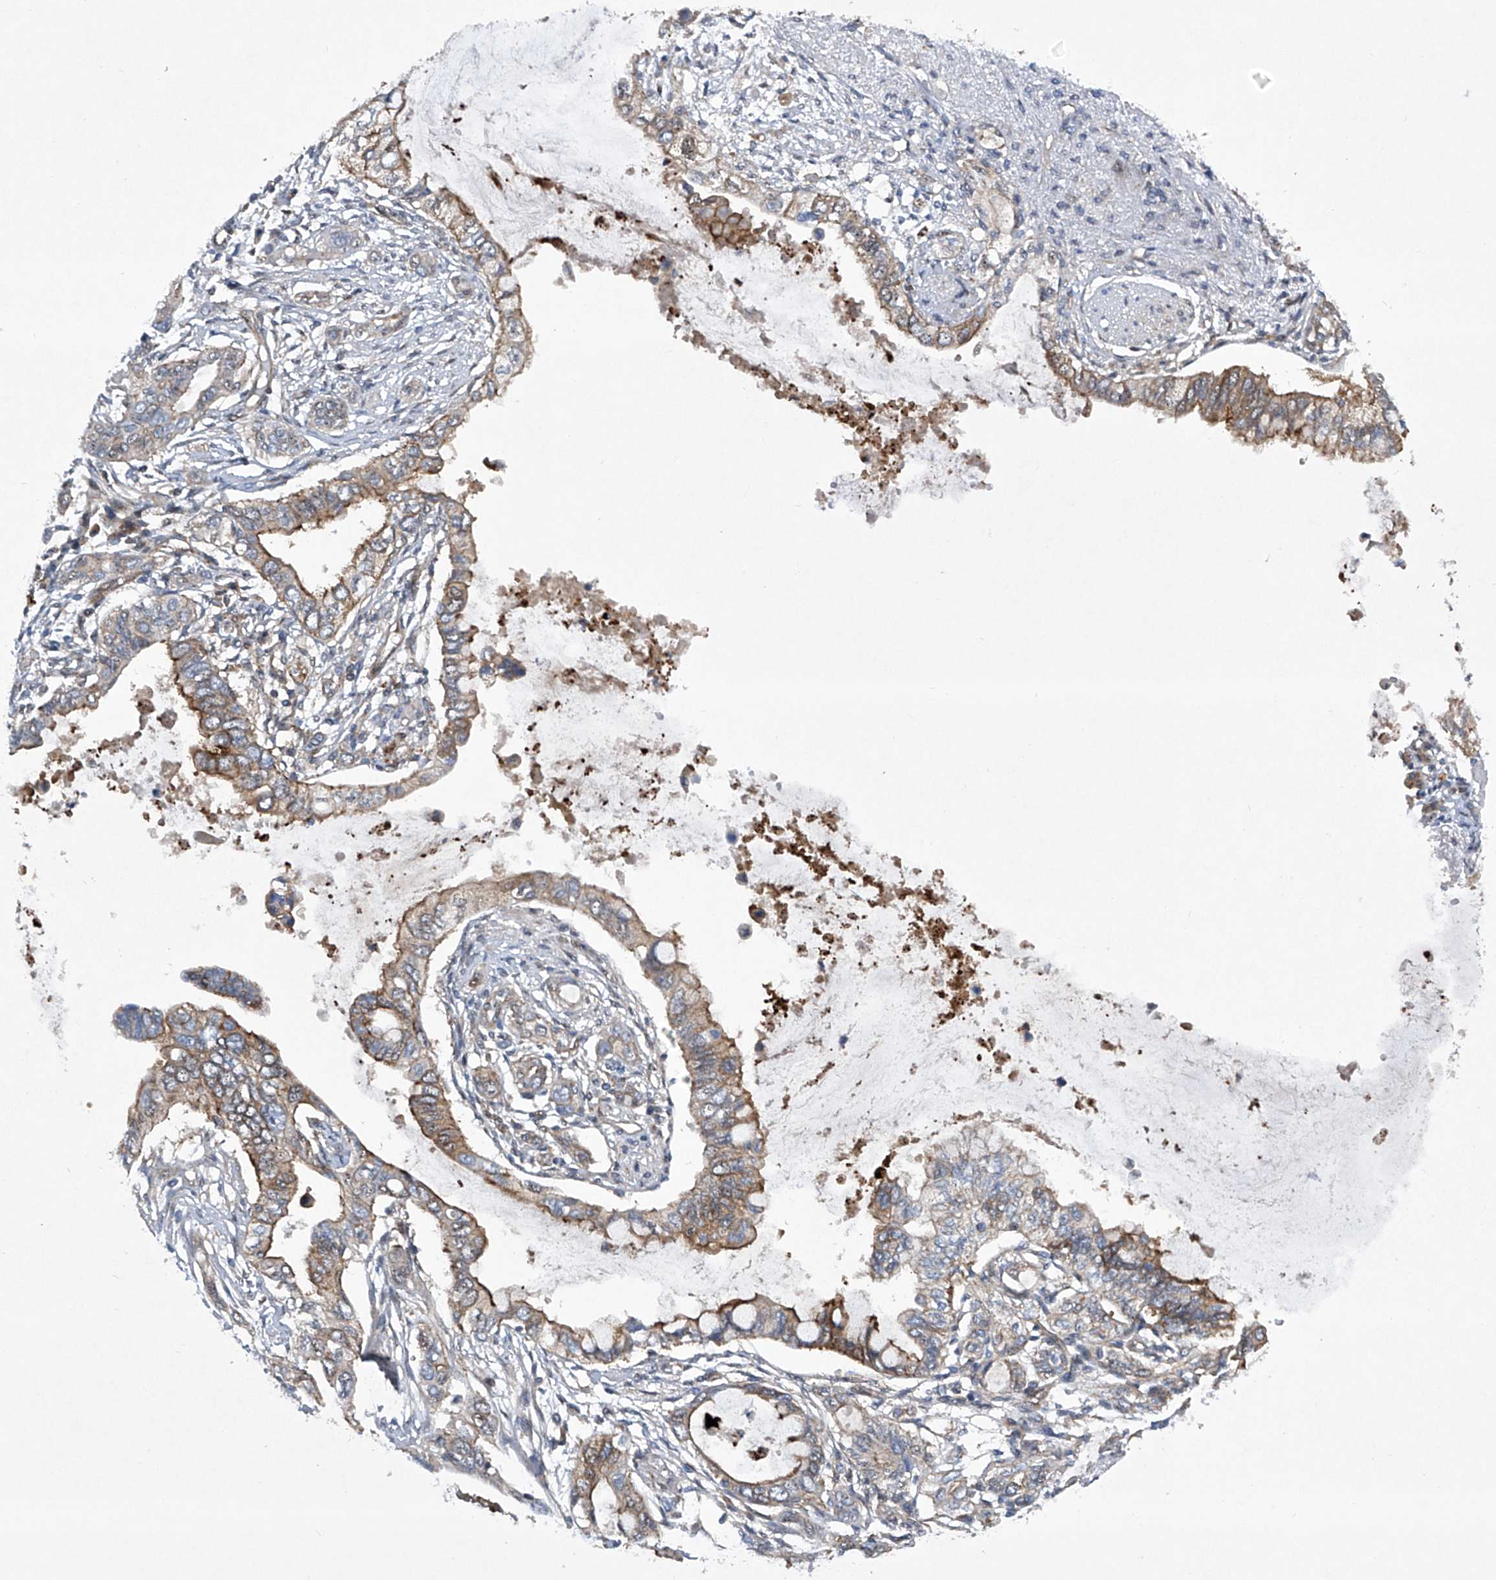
{"staining": {"intensity": "weak", "quantity": "<25%", "location": "cytoplasmic/membranous"}, "tissue": "pancreatic cancer", "cell_type": "Tumor cells", "image_type": "cancer", "snomed": [{"axis": "morphology", "description": "Adenocarcinoma, NOS"}, {"axis": "topography", "description": "Pancreas"}], "caption": "Immunohistochemical staining of human adenocarcinoma (pancreatic) exhibits no significant expression in tumor cells.", "gene": "CISH", "patient": {"sex": "female", "age": 60}}